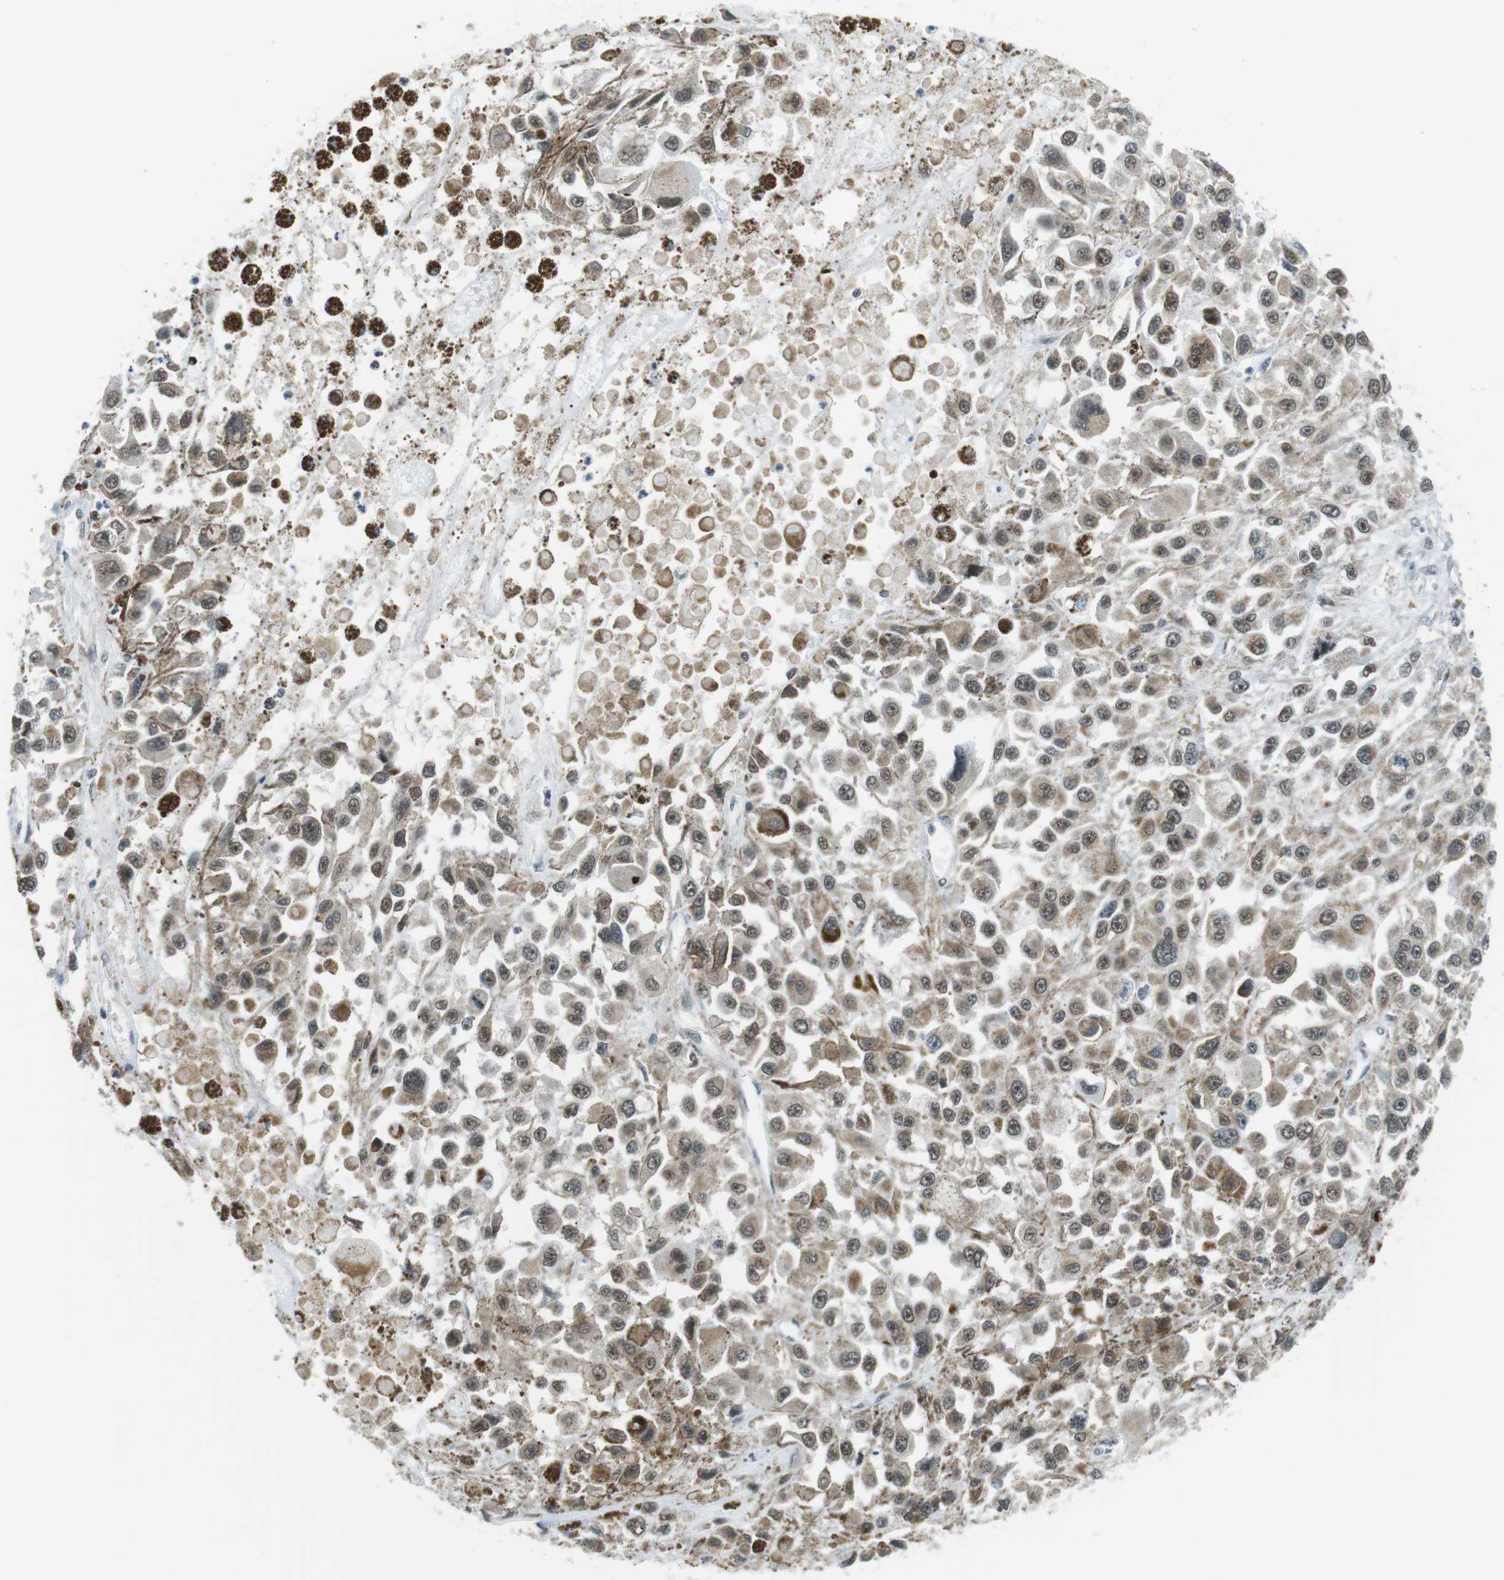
{"staining": {"intensity": "weak", "quantity": ">75%", "location": "cytoplasmic/membranous,nuclear"}, "tissue": "melanoma", "cell_type": "Tumor cells", "image_type": "cancer", "snomed": [{"axis": "morphology", "description": "Malignant melanoma, Metastatic site"}, {"axis": "topography", "description": "Lymph node"}], "caption": "A micrograph of human malignant melanoma (metastatic site) stained for a protein displays weak cytoplasmic/membranous and nuclear brown staining in tumor cells.", "gene": "USP7", "patient": {"sex": "male", "age": 59}}